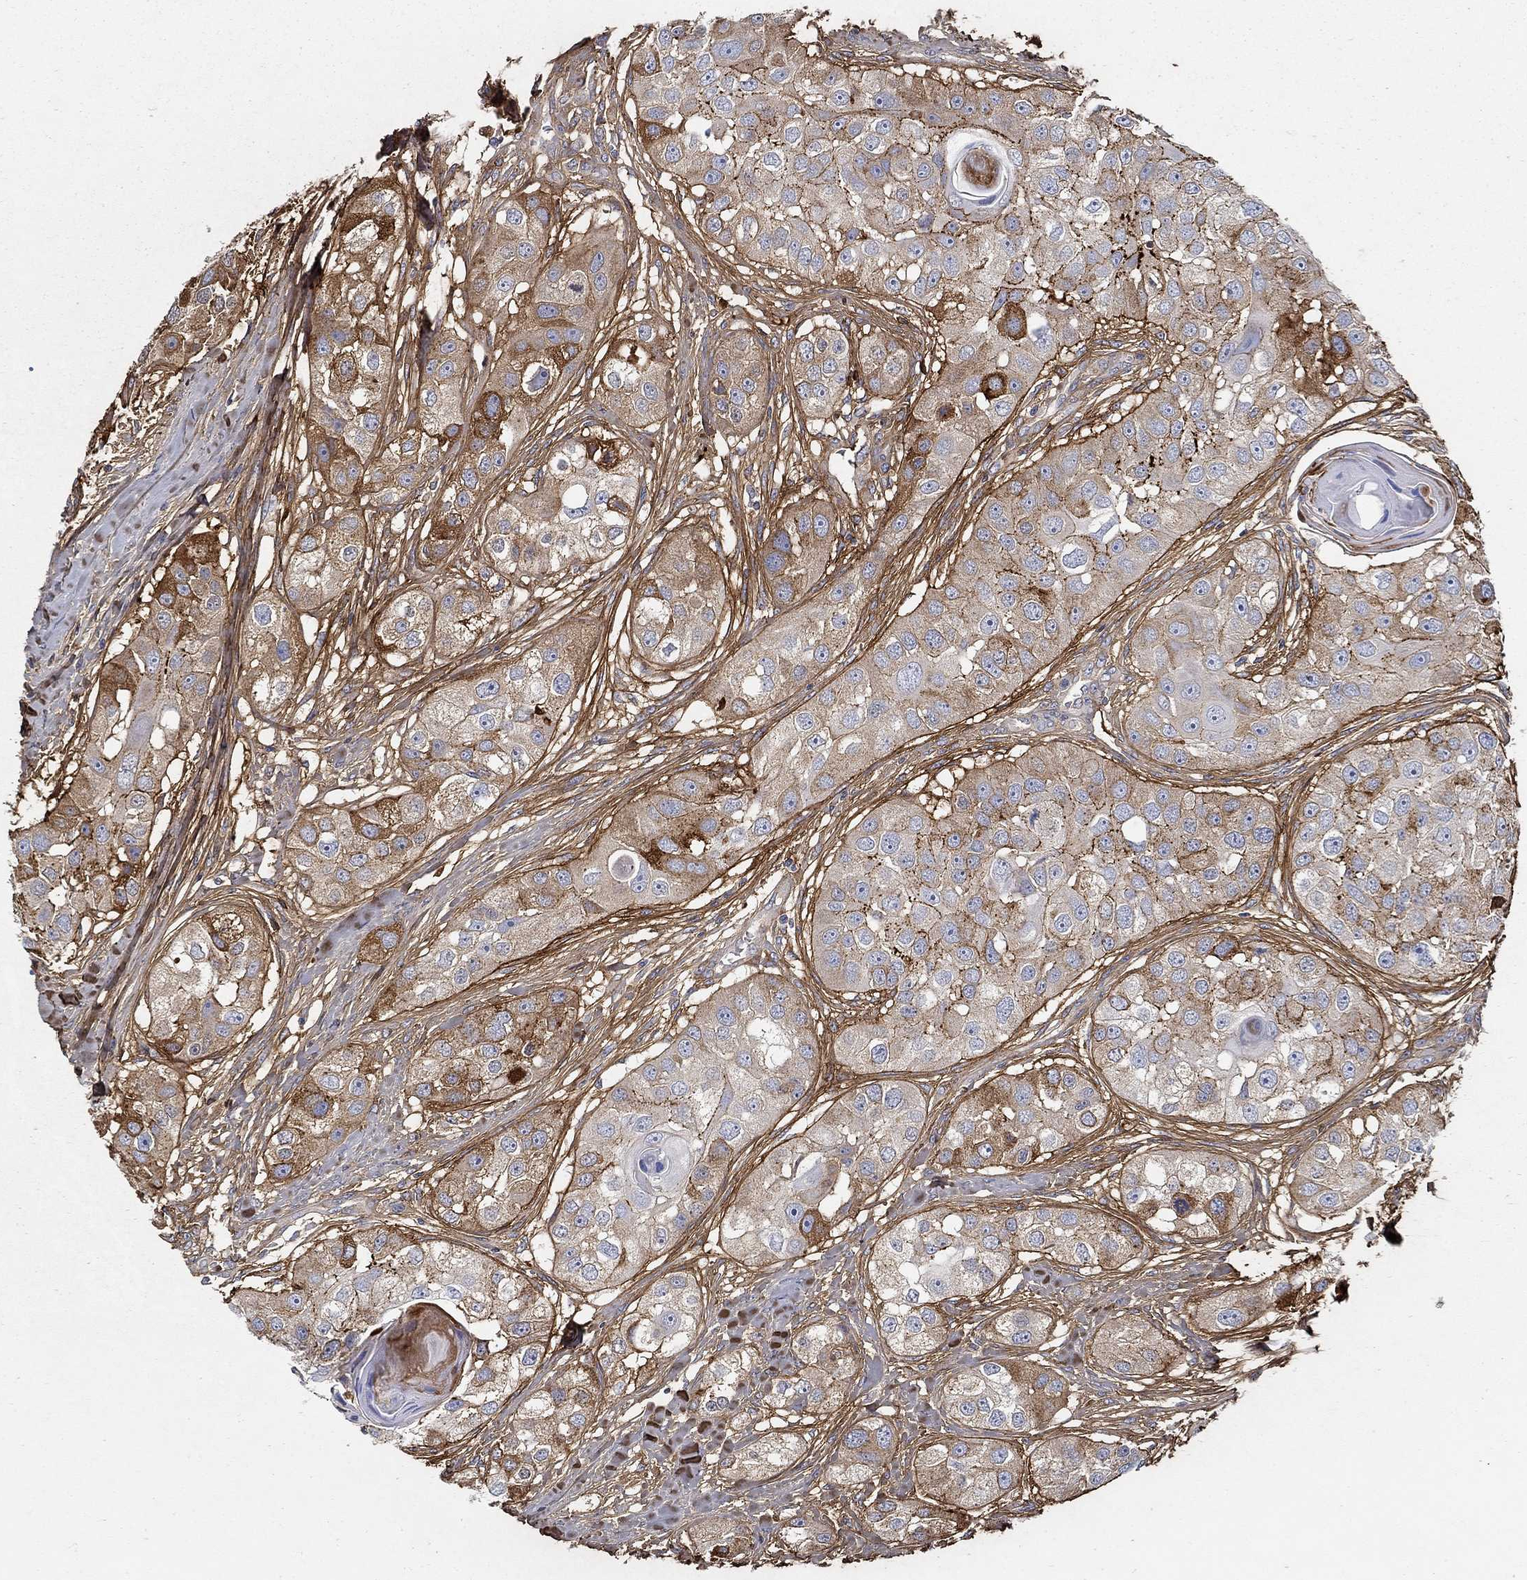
{"staining": {"intensity": "strong", "quantity": "<25%", "location": "cytoplasmic/membranous"}, "tissue": "head and neck cancer", "cell_type": "Tumor cells", "image_type": "cancer", "snomed": [{"axis": "morphology", "description": "Normal tissue, NOS"}, {"axis": "morphology", "description": "Squamous cell carcinoma, NOS"}, {"axis": "topography", "description": "Skeletal muscle"}, {"axis": "topography", "description": "Head-Neck"}], "caption": "A brown stain shows strong cytoplasmic/membranous staining of a protein in head and neck cancer (squamous cell carcinoma) tumor cells.", "gene": "TGFBI", "patient": {"sex": "male", "age": 51}}